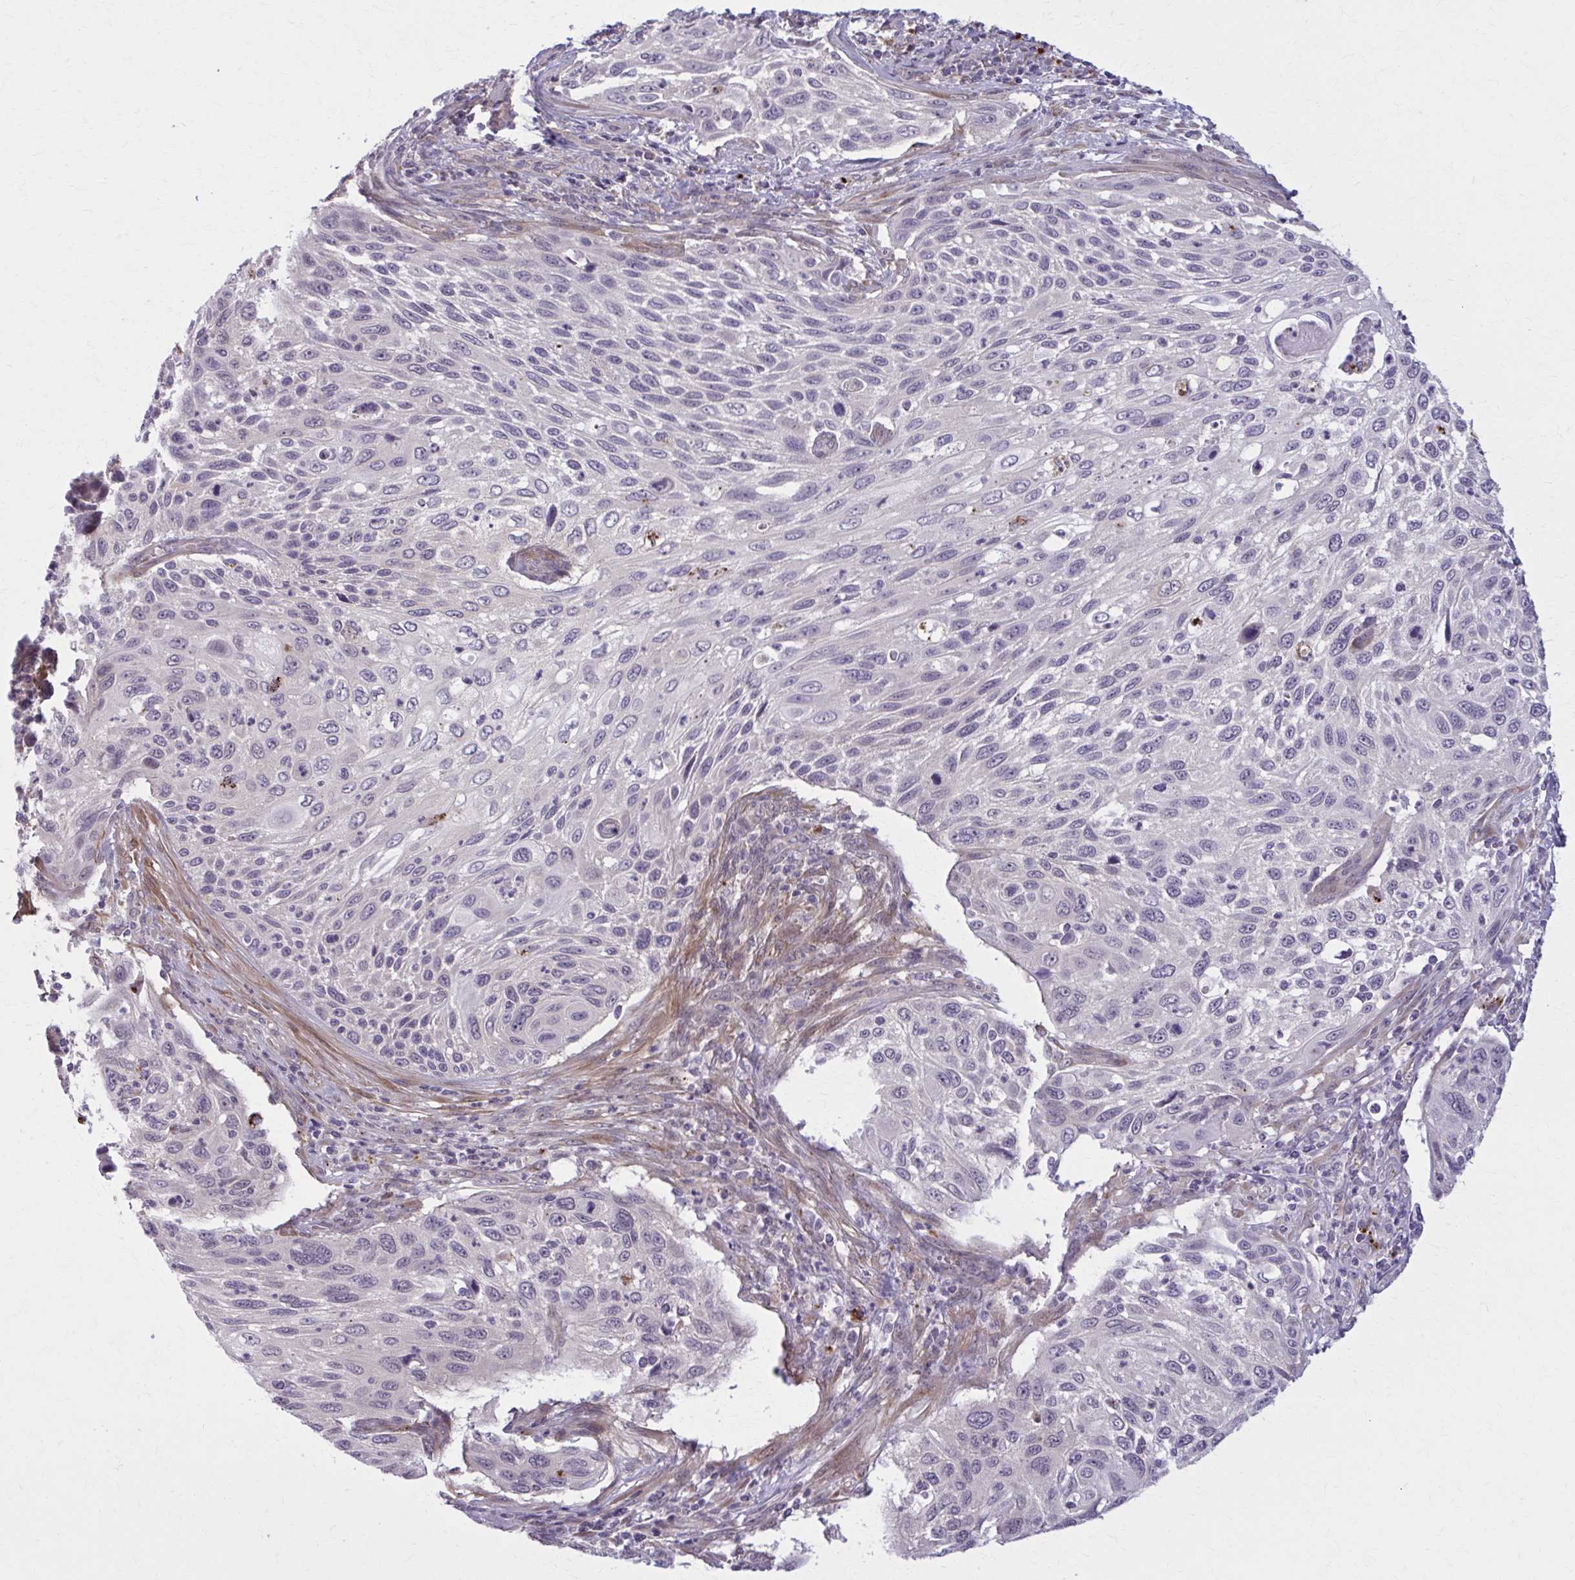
{"staining": {"intensity": "negative", "quantity": "none", "location": "none"}, "tissue": "cervical cancer", "cell_type": "Tumor cells", "image_type": "cancer", "snomed": [{"axis": "morphology", "description": "Squamous cell carcinoma, NOS"}, {"axis": "topography", "description": "Cervix"}], "caption": "High magnification brightfield microscopy of cervical cancer (squamous cell carcinoma) stained with DAB (3,3'-diaminobenzidine) (brown) and counterstained with hematoxylin (blue): tumor cells show no significant staining.", "gene": "NUMBL", "patient": {"sex": "female", "age": 70}}